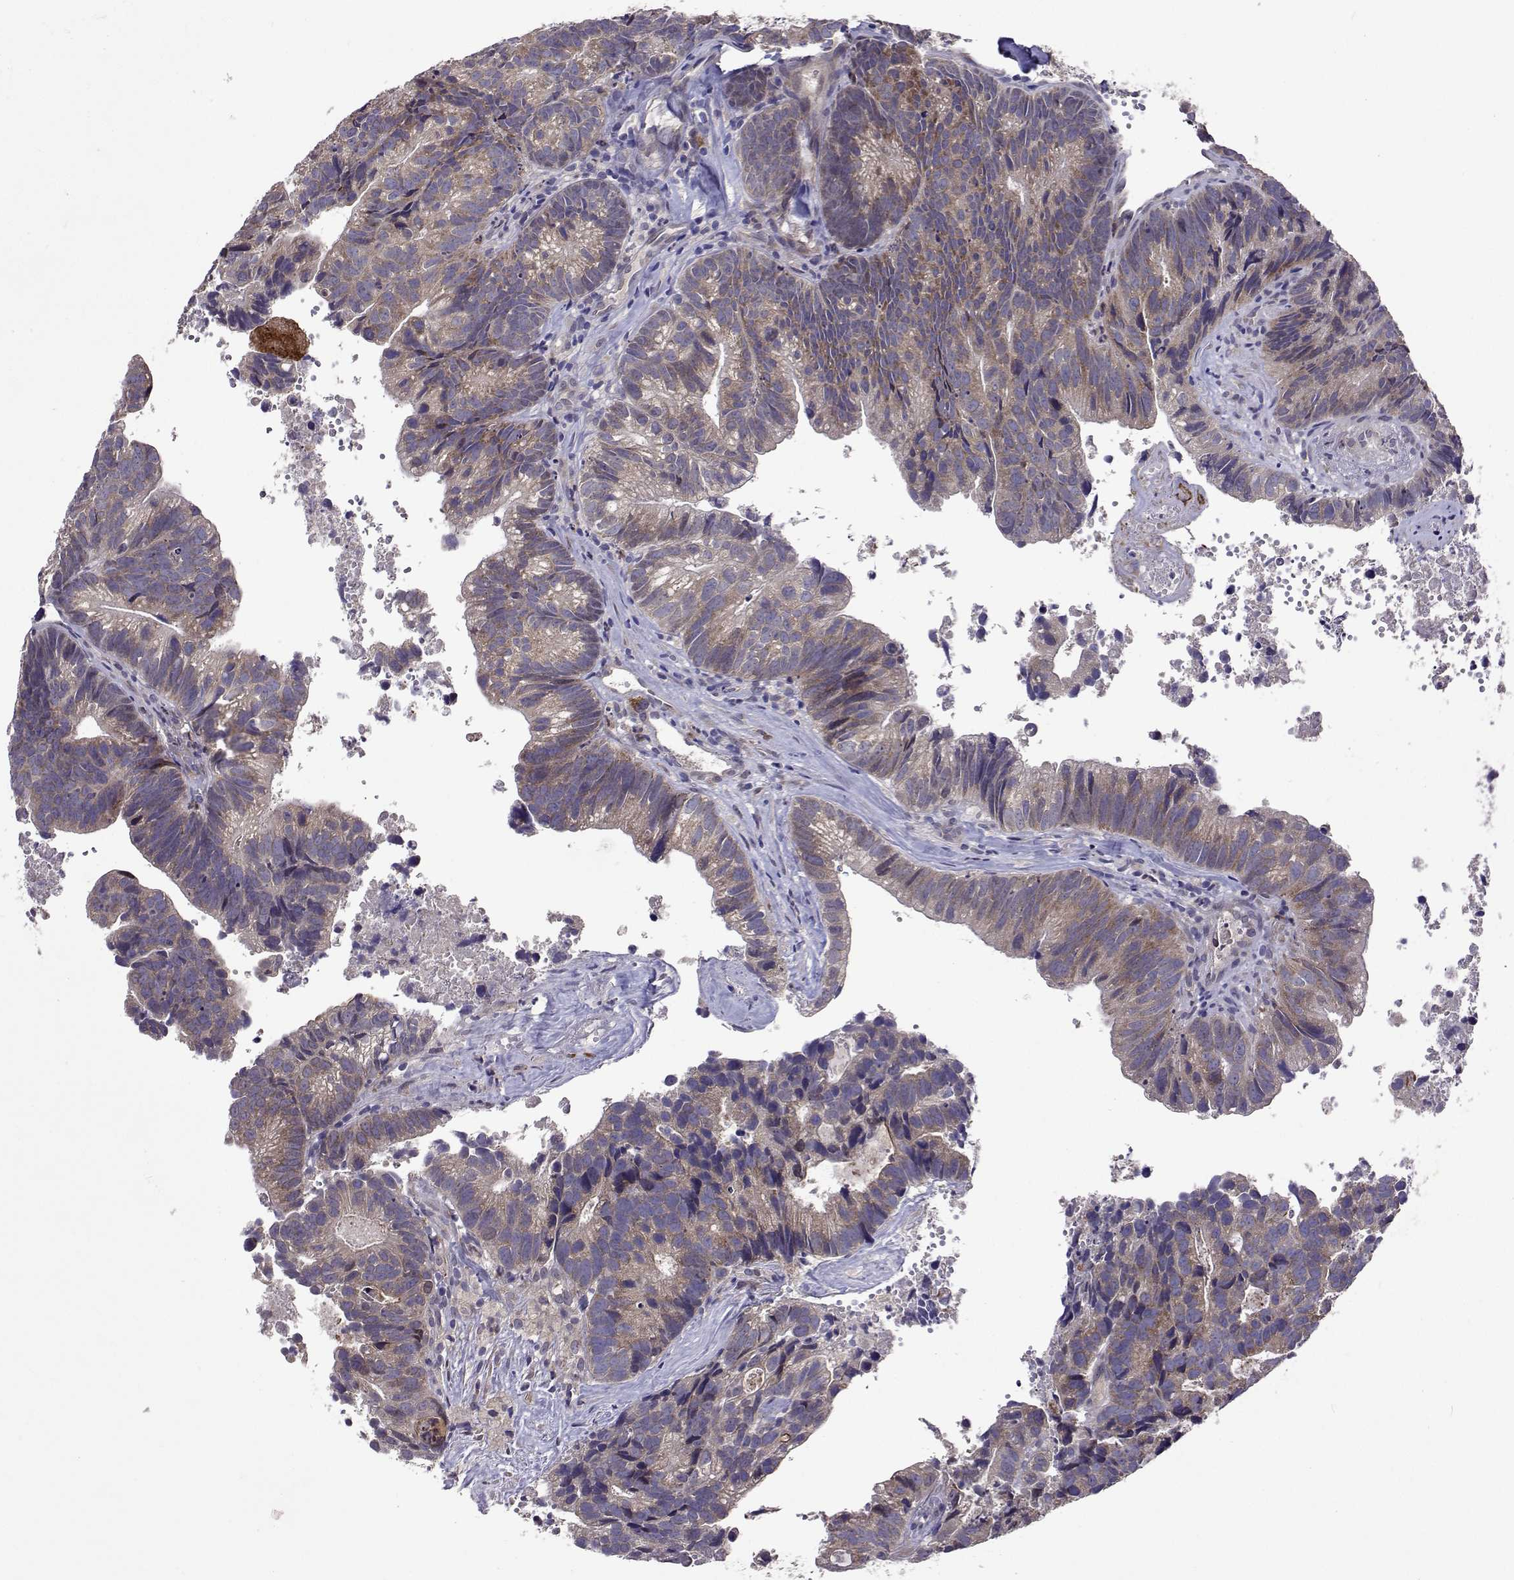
{"staining": {"intensity": "weak", "quantity": "25%-75%", "location": "cytoplasmic/membranous"}, "tissue": "head and neck cancer", "cell_type": "Tumor cells", "image_type": "cancer", "snomed": [{"axis": "morphology", "description": "Adenocarcinoma, NOS"}, {"axis": "topography", "description": "Head-Neck"}], "caption": "Immunohistochemistry staining of head and neck cancer (adenocarcinoma), which reveals low levels of weak cytoplasmic/membranous positivity in about 25%-75% of tumor cells indicating weak cytoplasmic/membranous protein staining. The staining was performed using DAB (brown) for protein detection and nuclei were counterstained in hematoxylin (blue).", "gene": "TARBP2", "patient": {"sex": "male", "age": 62}}